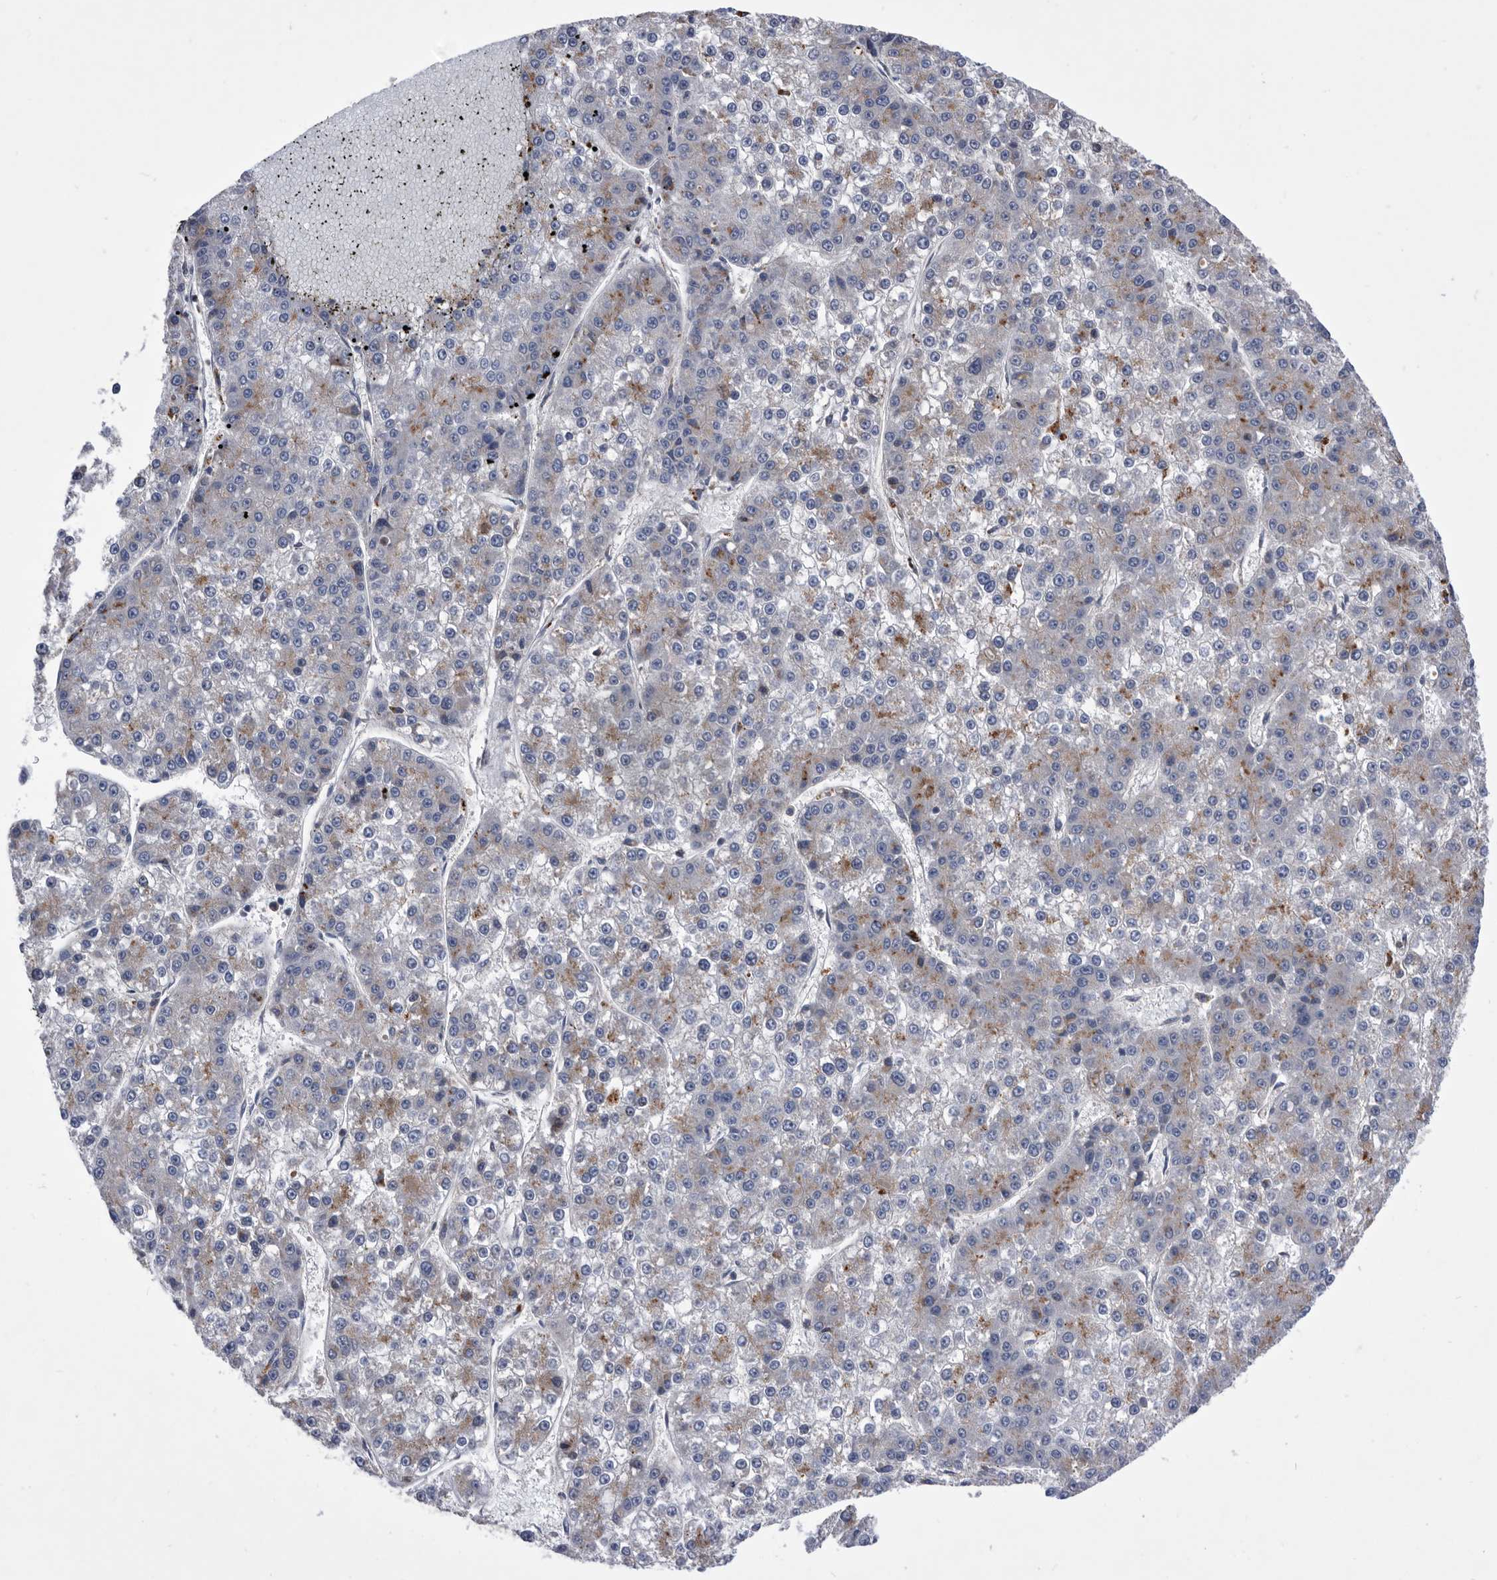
{"staining": {"intensity": "moderate", "quantity": "<25%", "location": "cytoplasmic/membranous"}, "tissue": "liver cancer", "cell_type": "Tumor cells", "image_type": "cancer", "snomed": [{"axis": "morphology", "description": "Carcinoma, Hepatocellular, NOS"}, {"axis": "topography", "description": "Liver"}], "caption": "Tumor cells reveal moderate cytoplasmic/membranous expression in about <25% of cells in hepatocellular carcinoma (liver).", "gene": "BAIAP3", "patient": {"sex": "female", "age": 73}}